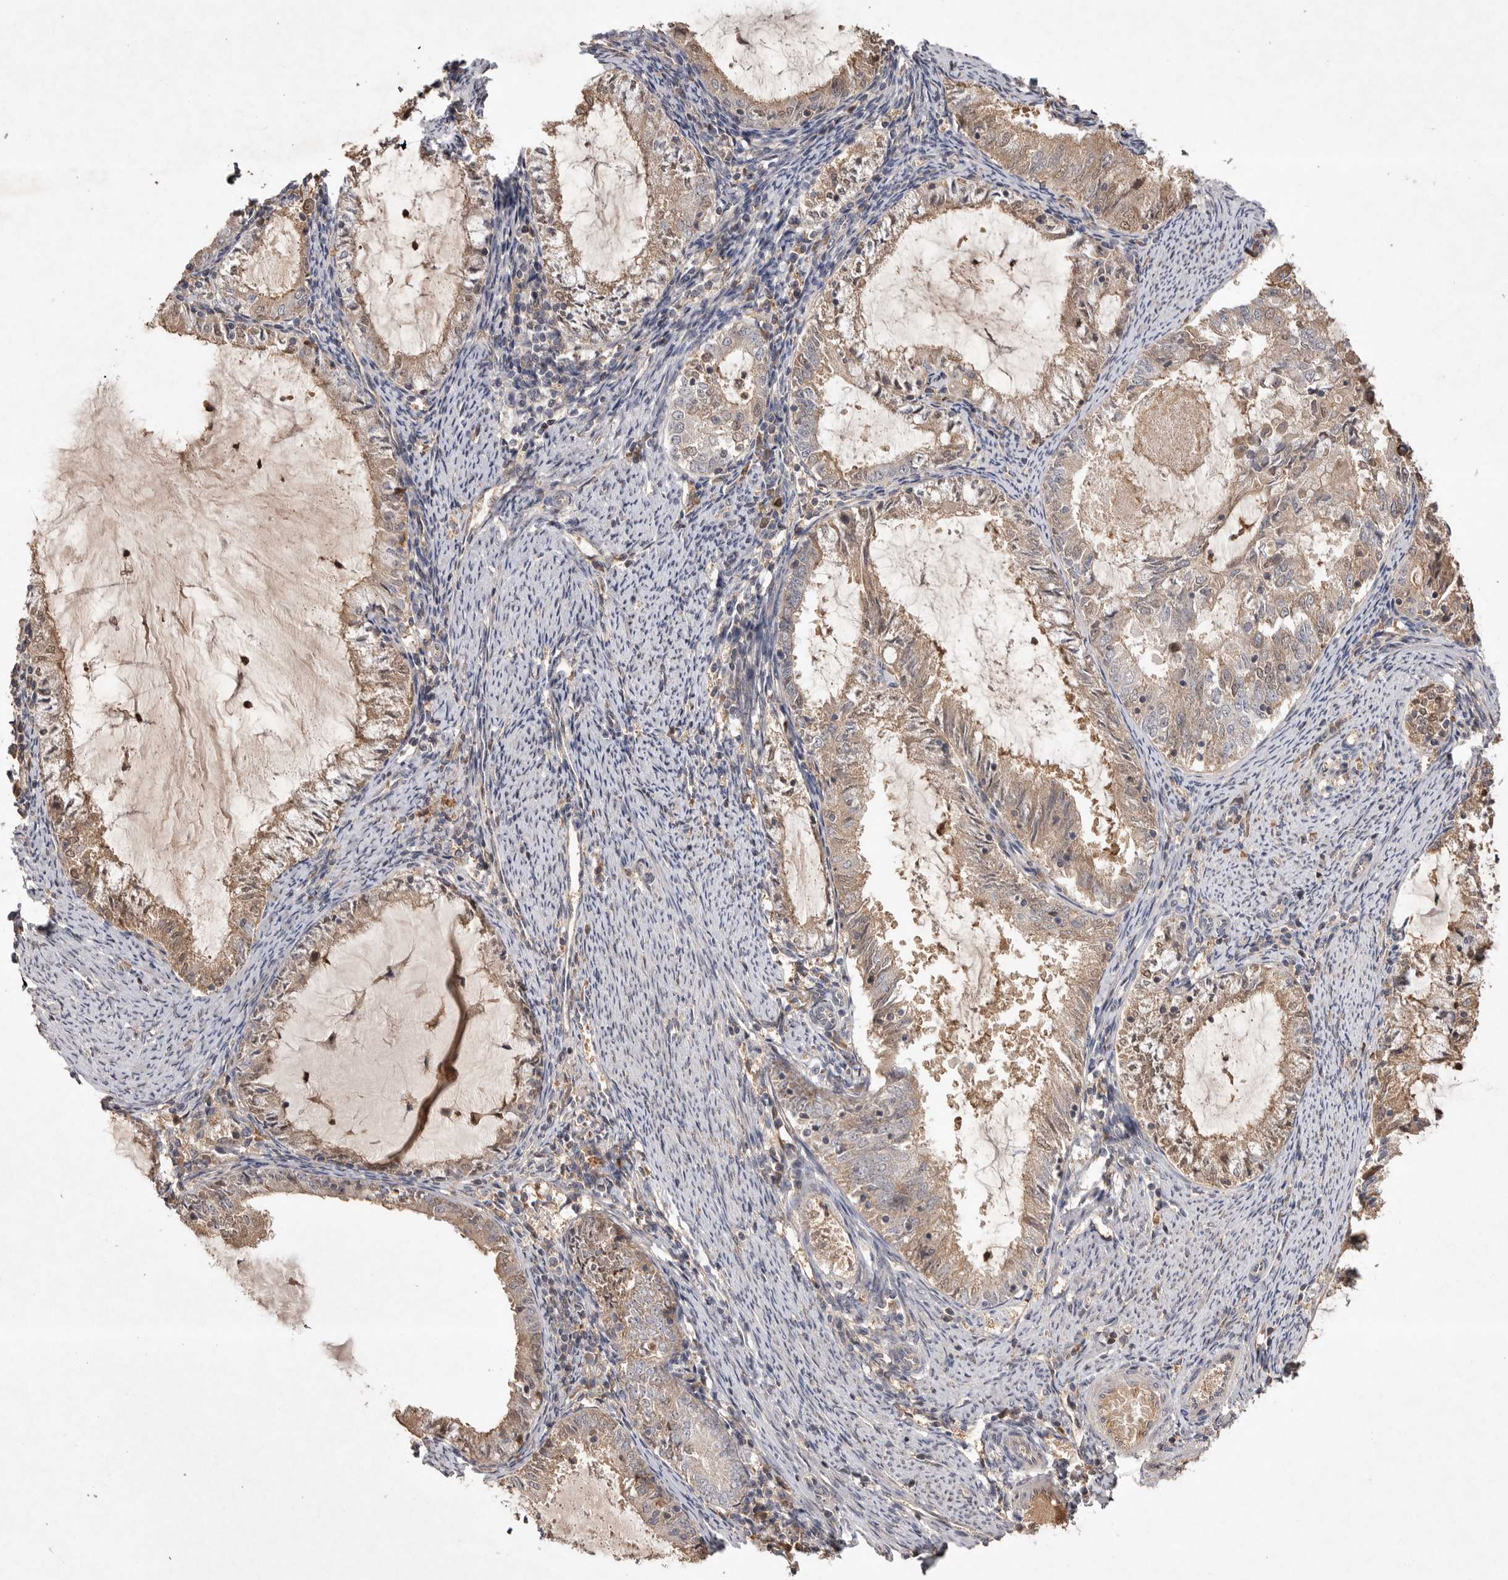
{"staining": {"intensity": "weak", "quantity": ">75%", "location": "cytoplasmic/membranous"}, "tissue": "endometrial cancer", "cell_type": "Tumor cells", "image_type": "cancer", "snomed": [{"axis": "morphology", "description": "Adenocarcinoma, NOS"}, {"axis": "topography", "description": "Endometrium"}], "caption": "Immunohistochemical staining of endometrial cancer demonstrates weak cytoplasmic/membranous protein expression in about >75% of tumor cells.", "gene": "VN1R4", "patient": {"sex": "female", "age": 57}}